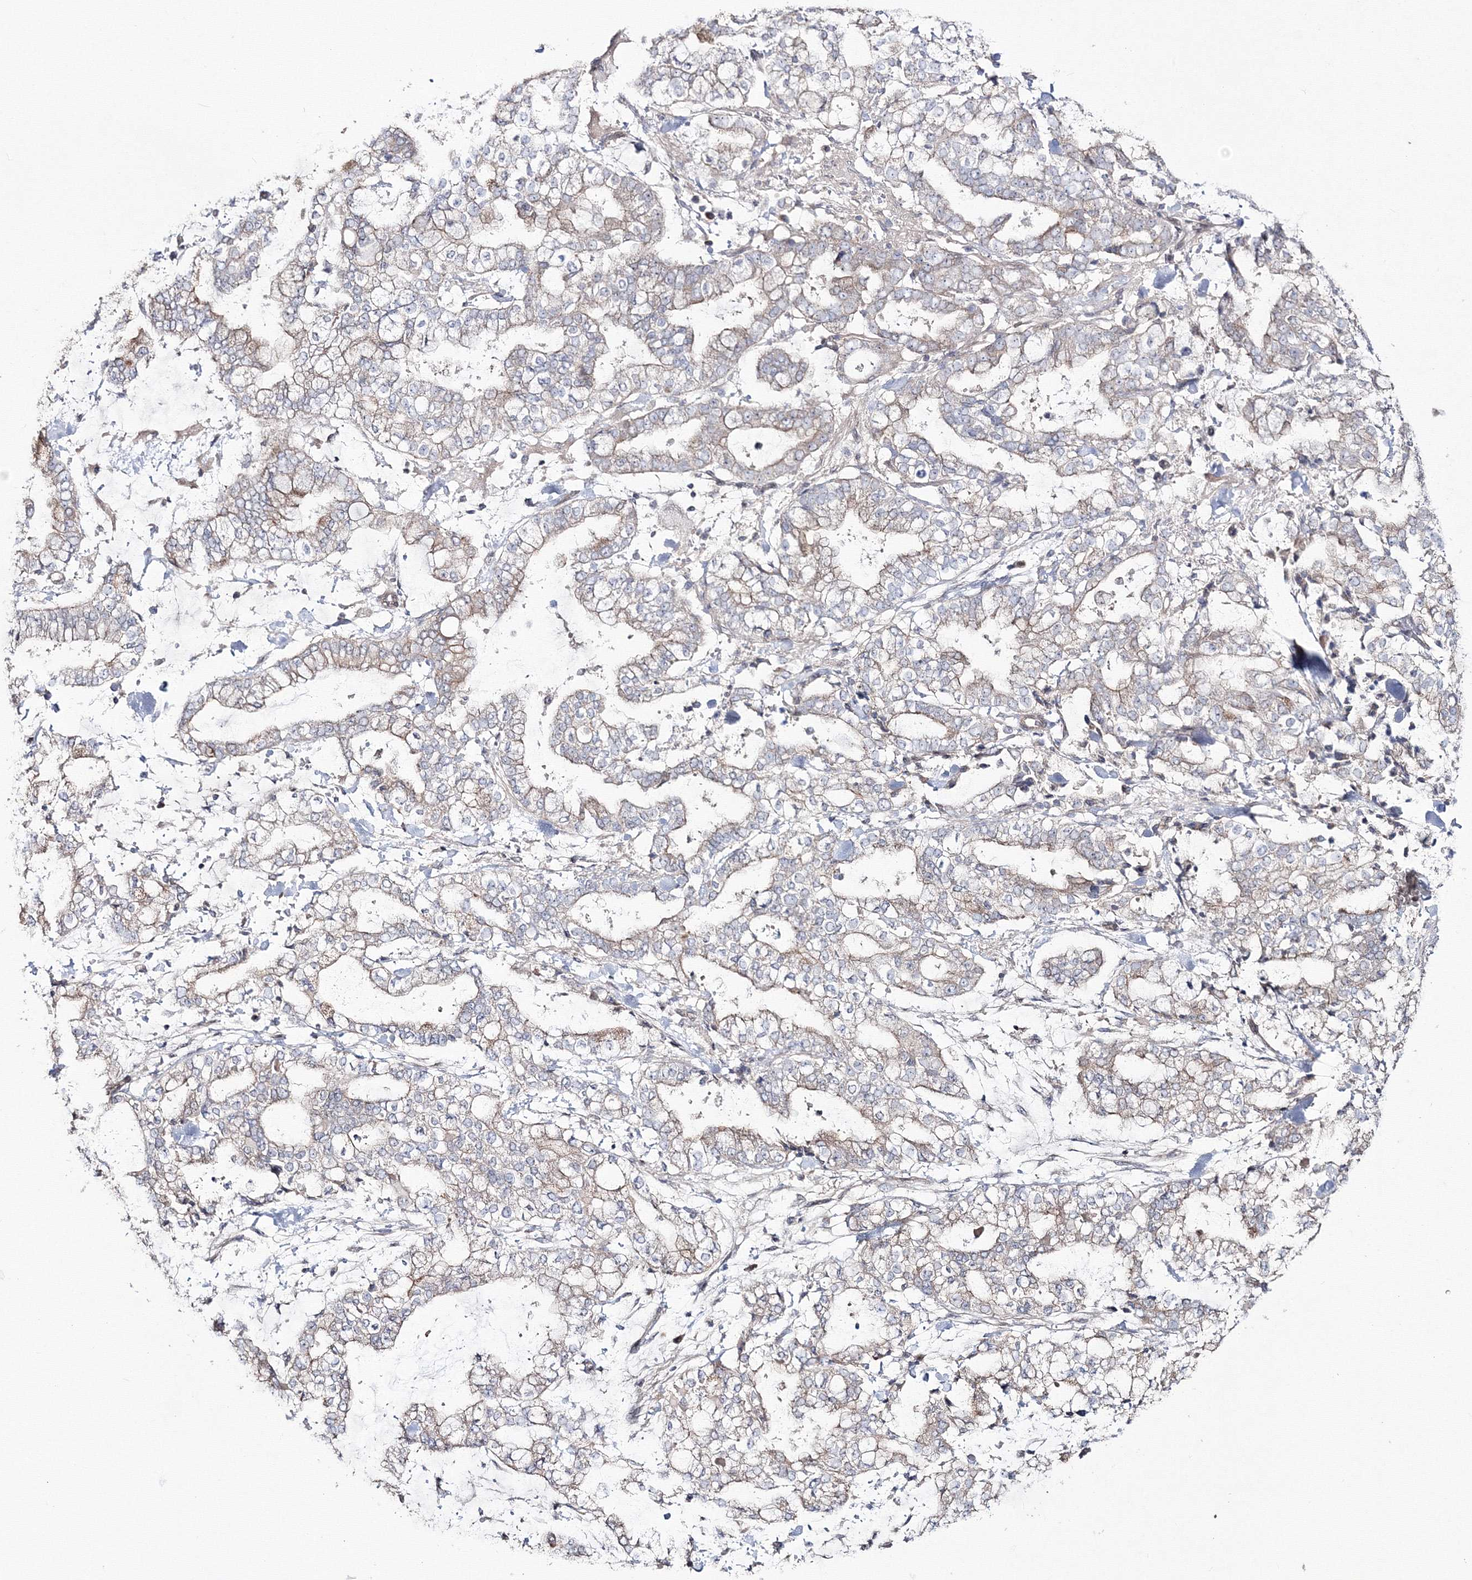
{"staining": {"intensity": "weak", "quantity": "25%-75%", "location": "cytoplasmic/membranous,nuclear"}, "tissue": "stomach cancer", "cell_type": "Tumor cells", "image_type": "cancer", "snomed": [{"axis": "morphology", "description": "Normal tissue, NOS"}, {"axis": "morphology", "description": "Adenocarcinoma, NOS"}, {"axis": "topography", "description": "Stomach, upper"}, {"axis": "topography", "description": "Stomach"}], "caption": "An immunohistochemistry (IHC) photomicrograph of tumor tissue is shown. Protein staining in brown highlights weak cytoplasmic/membranous and nuclear positivity in adenocarcinoma (stomach) within tumor cells. The staining was performed using DAB, with brown indicating positive protein expression. Nuclei are stained blue with hematoxylin.", "gene": "ZFAND6", "patient": {"sex": "male", "age": 76}}